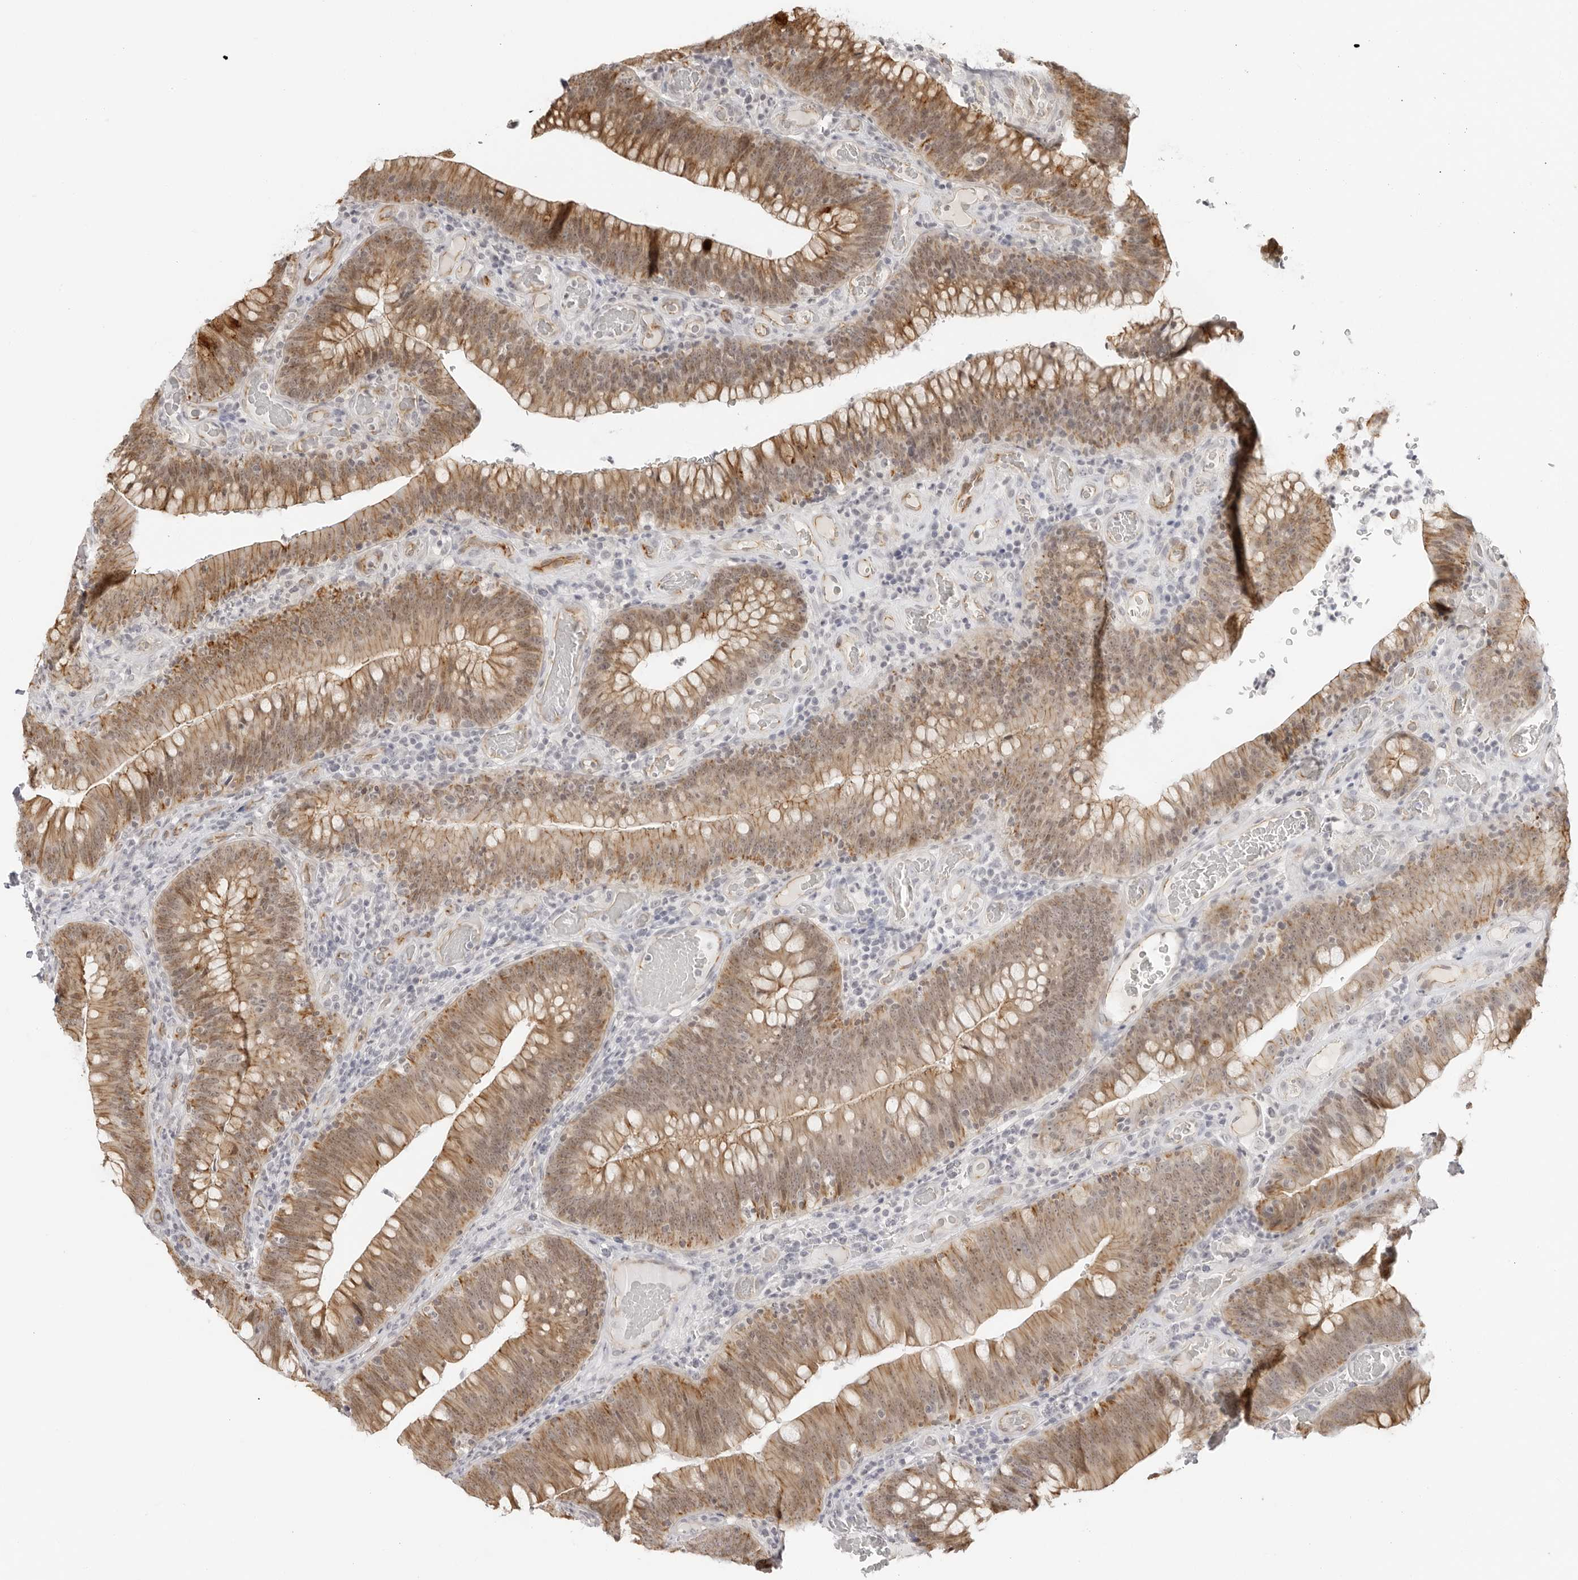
{"staining": {"intensity": "moderate", "quantity": ">75%", "location": "cytoplasmic/membranous"}, "tissue": "colorectal cancer", "cell_type": "Tumor cells", "image_type": "cancer", "snomed": [{"axis": "morphology", "description": "Normal tissue, NOS"}, {"axis": "topography", "description": "Colon"}], "caption": "Immunohistochemical staining of colorectal cancer exhibits medium levels of moderate cytoplasmic/membranous protein staining in approximately >75% of tumor cells.", "gene": "TRAPPC3", "patient": {"sex": "female", "age": 82}}